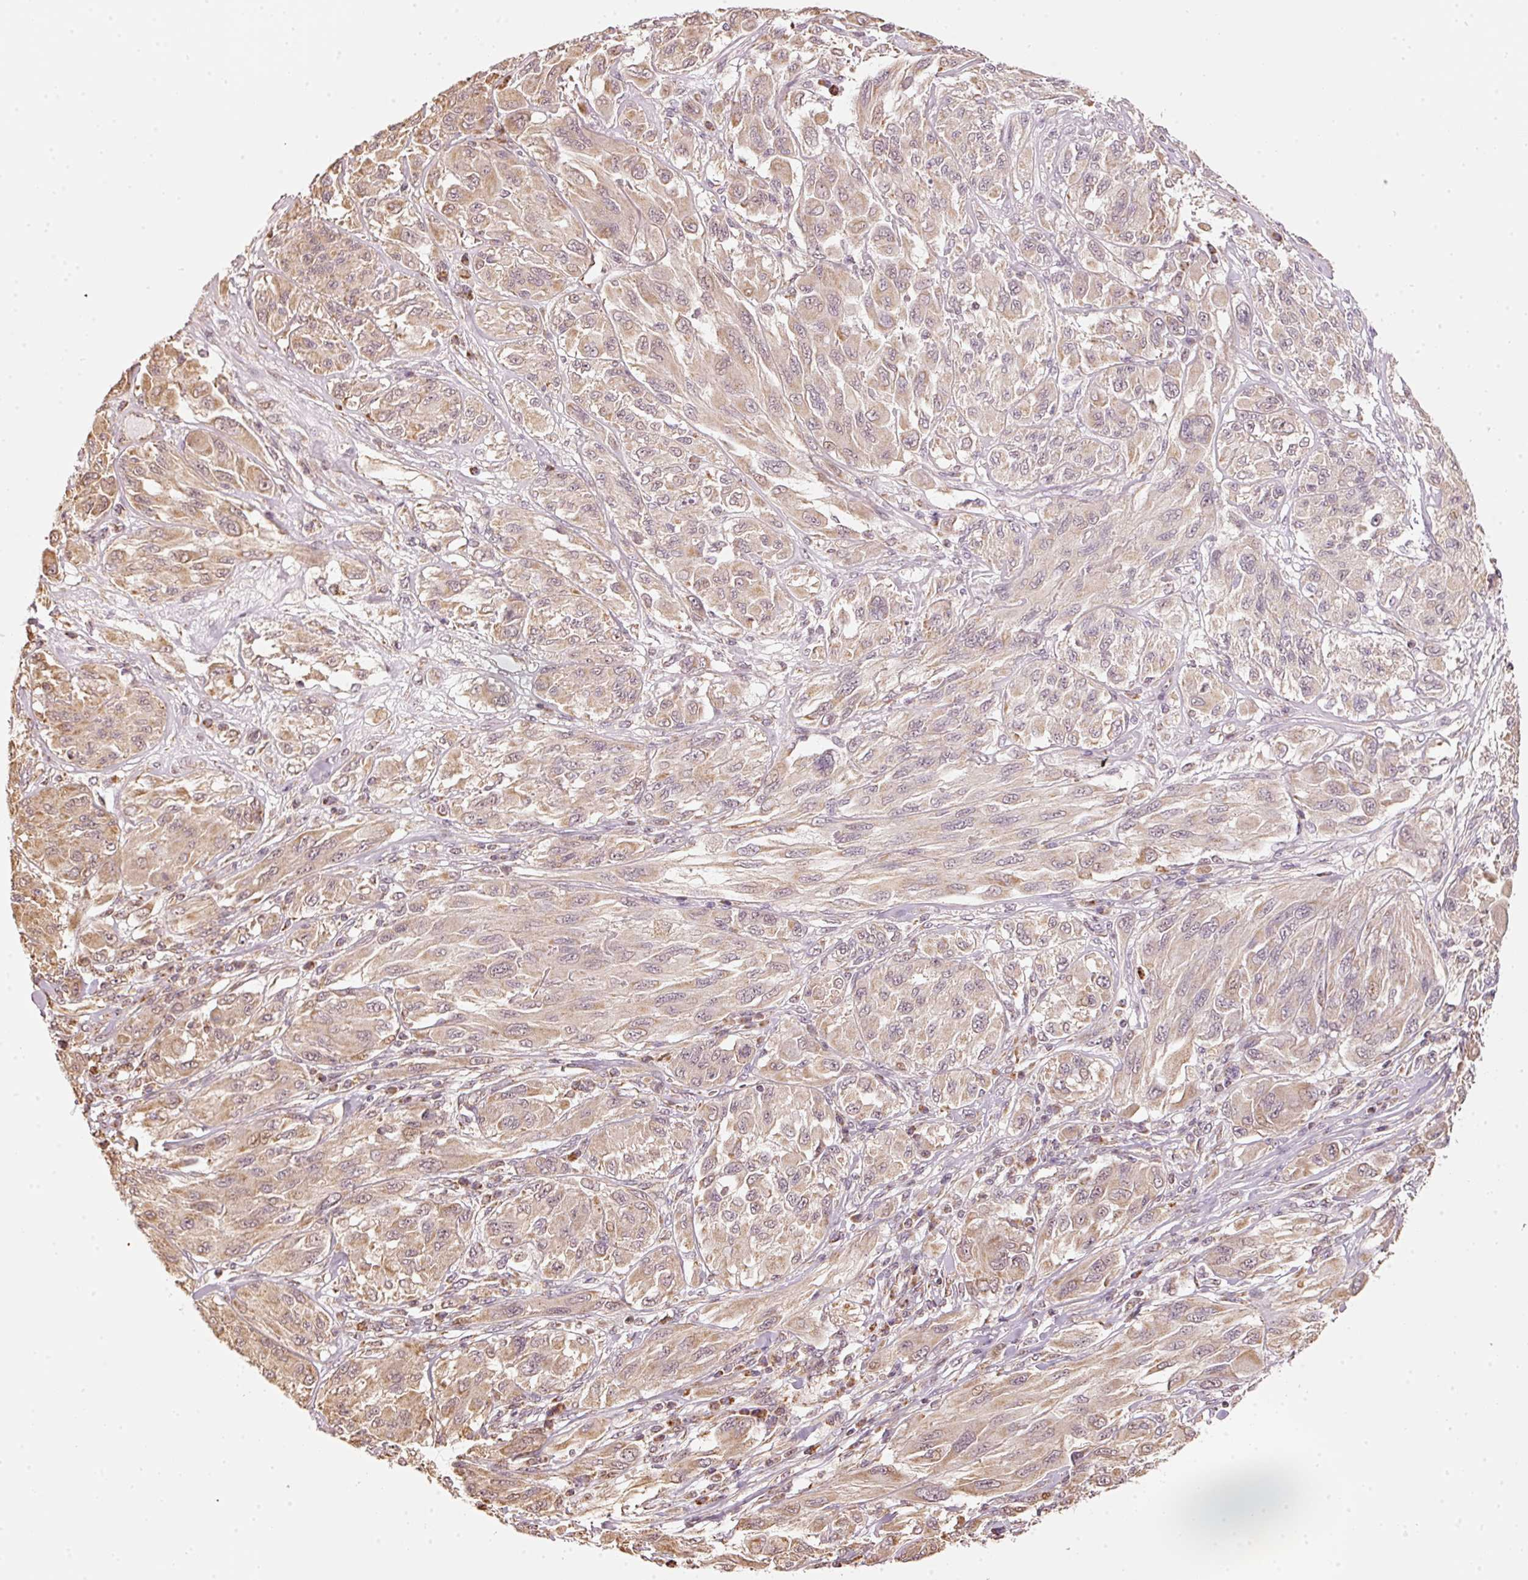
{"staining": {"intensity": "weak", "quantity": "25%-75%", "location": "cytoplasmic/membranous,nuclear"}, "tissue": "melanoma", "cell_type": "Tumor cells", "image_type": "cancer", "snomed": [{"axis": "morphology", "description": "Malignant melanoma, NOS"}, {"axis": "topography", "description": "Skin"}], "caption": "IHC (DAB) staining of malignant melanoma shows weak cytoplasmic/membranous and nuclear protein staining in approximately 25%-75% of tumor cells. The protein of interest is shown in brown color, while the nuclei are stained blue.", "gene": "RAB35", "patient": {"sex": "female", "age": 91}}